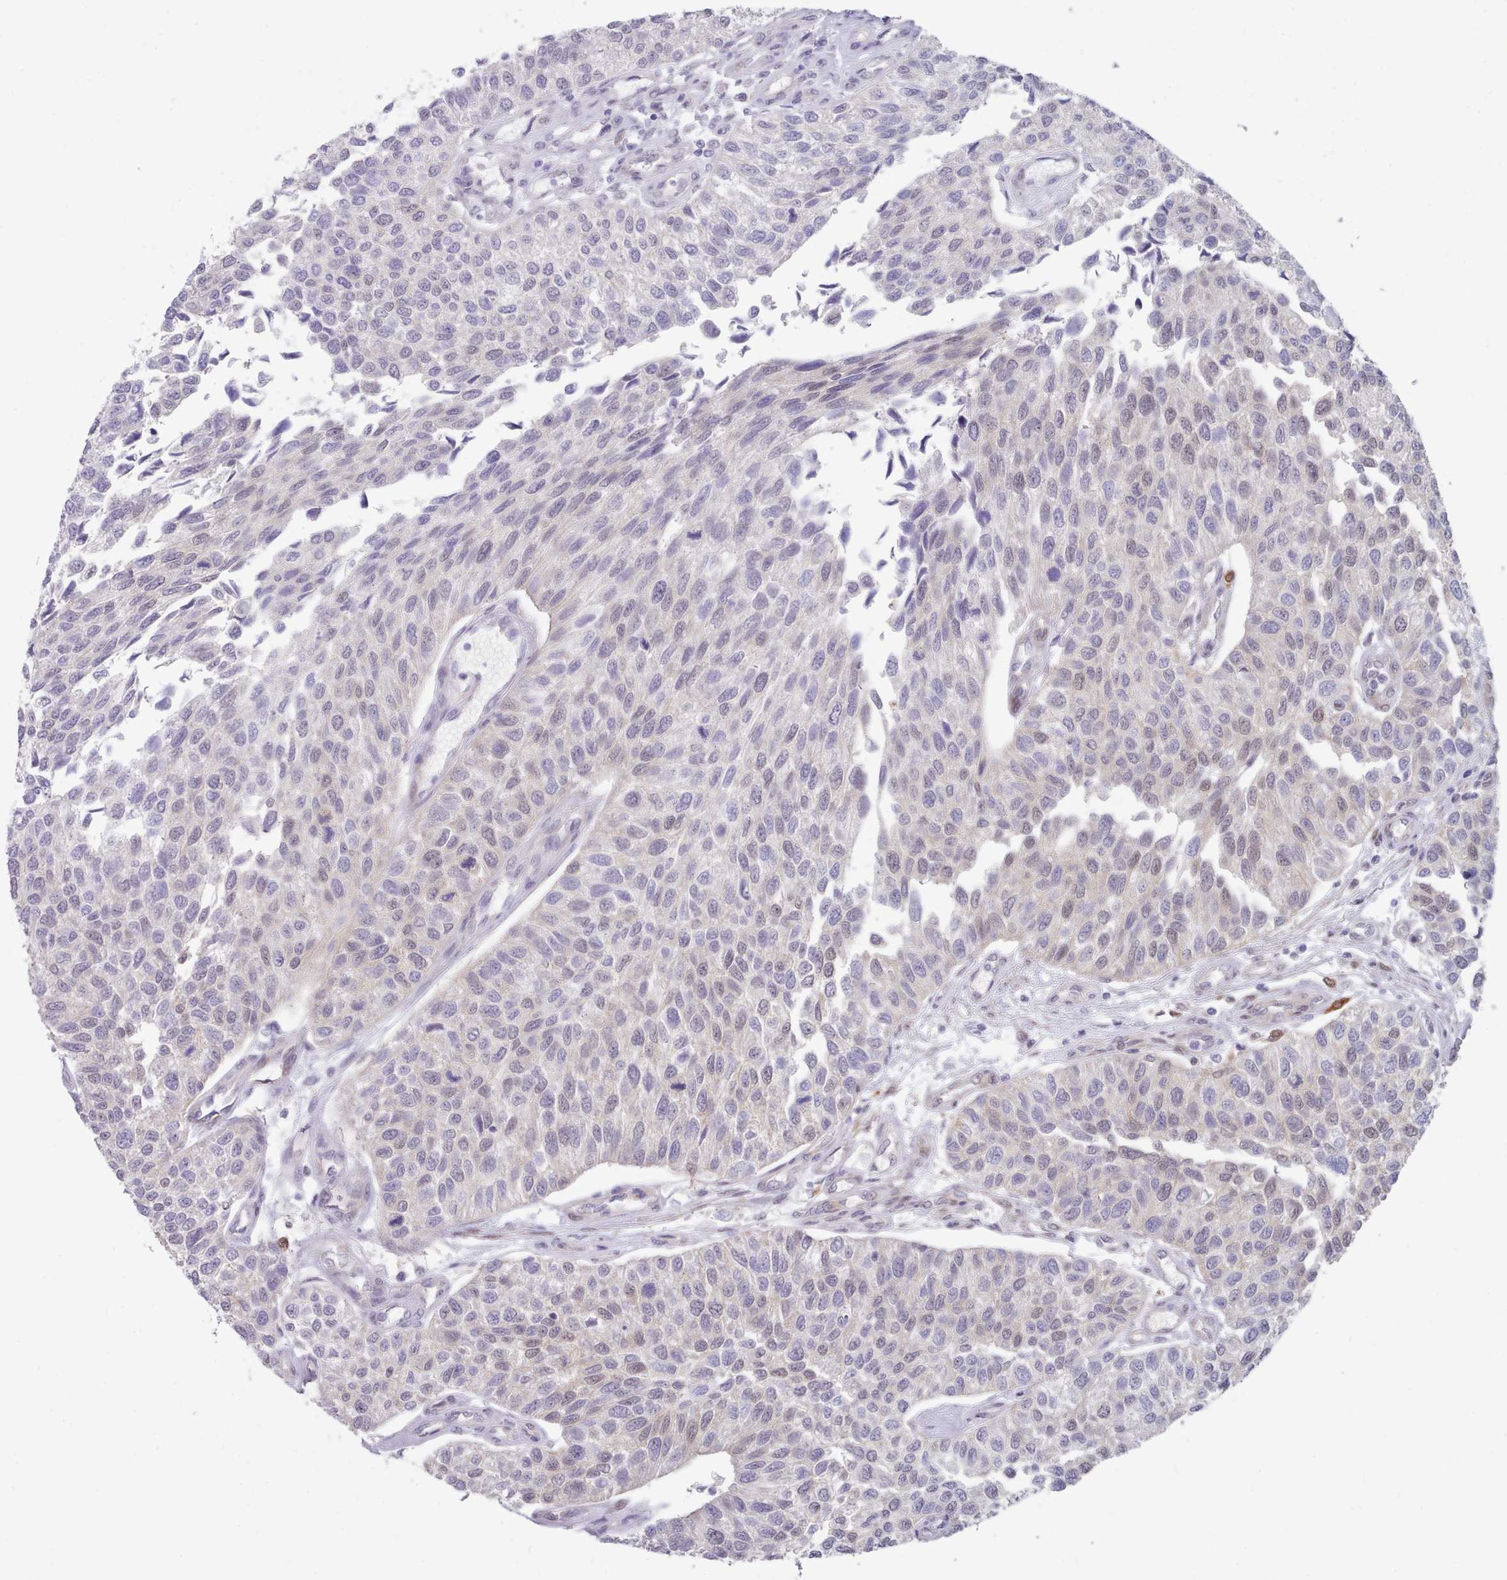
{"staining": {"intensity": "negative", "quantity": "none", "location": "none"}, "tissue": "urothelial cancer", "cell_type": "Tumor cells", "image_type": "cancer", "snomed": [{"axis": "morphology", "description": "Urothelial carcinoma, NOS"}, {"axis": "topography", "description": "Urinary bladder"}], "caption": "Immunohistochemistry (IHC) histopathology image of urothelial cancer stained for a protein (brown), which displays no staining in tumor cells.", "gene": "CES3", "patient": {"sex": "male", "age": 55}}